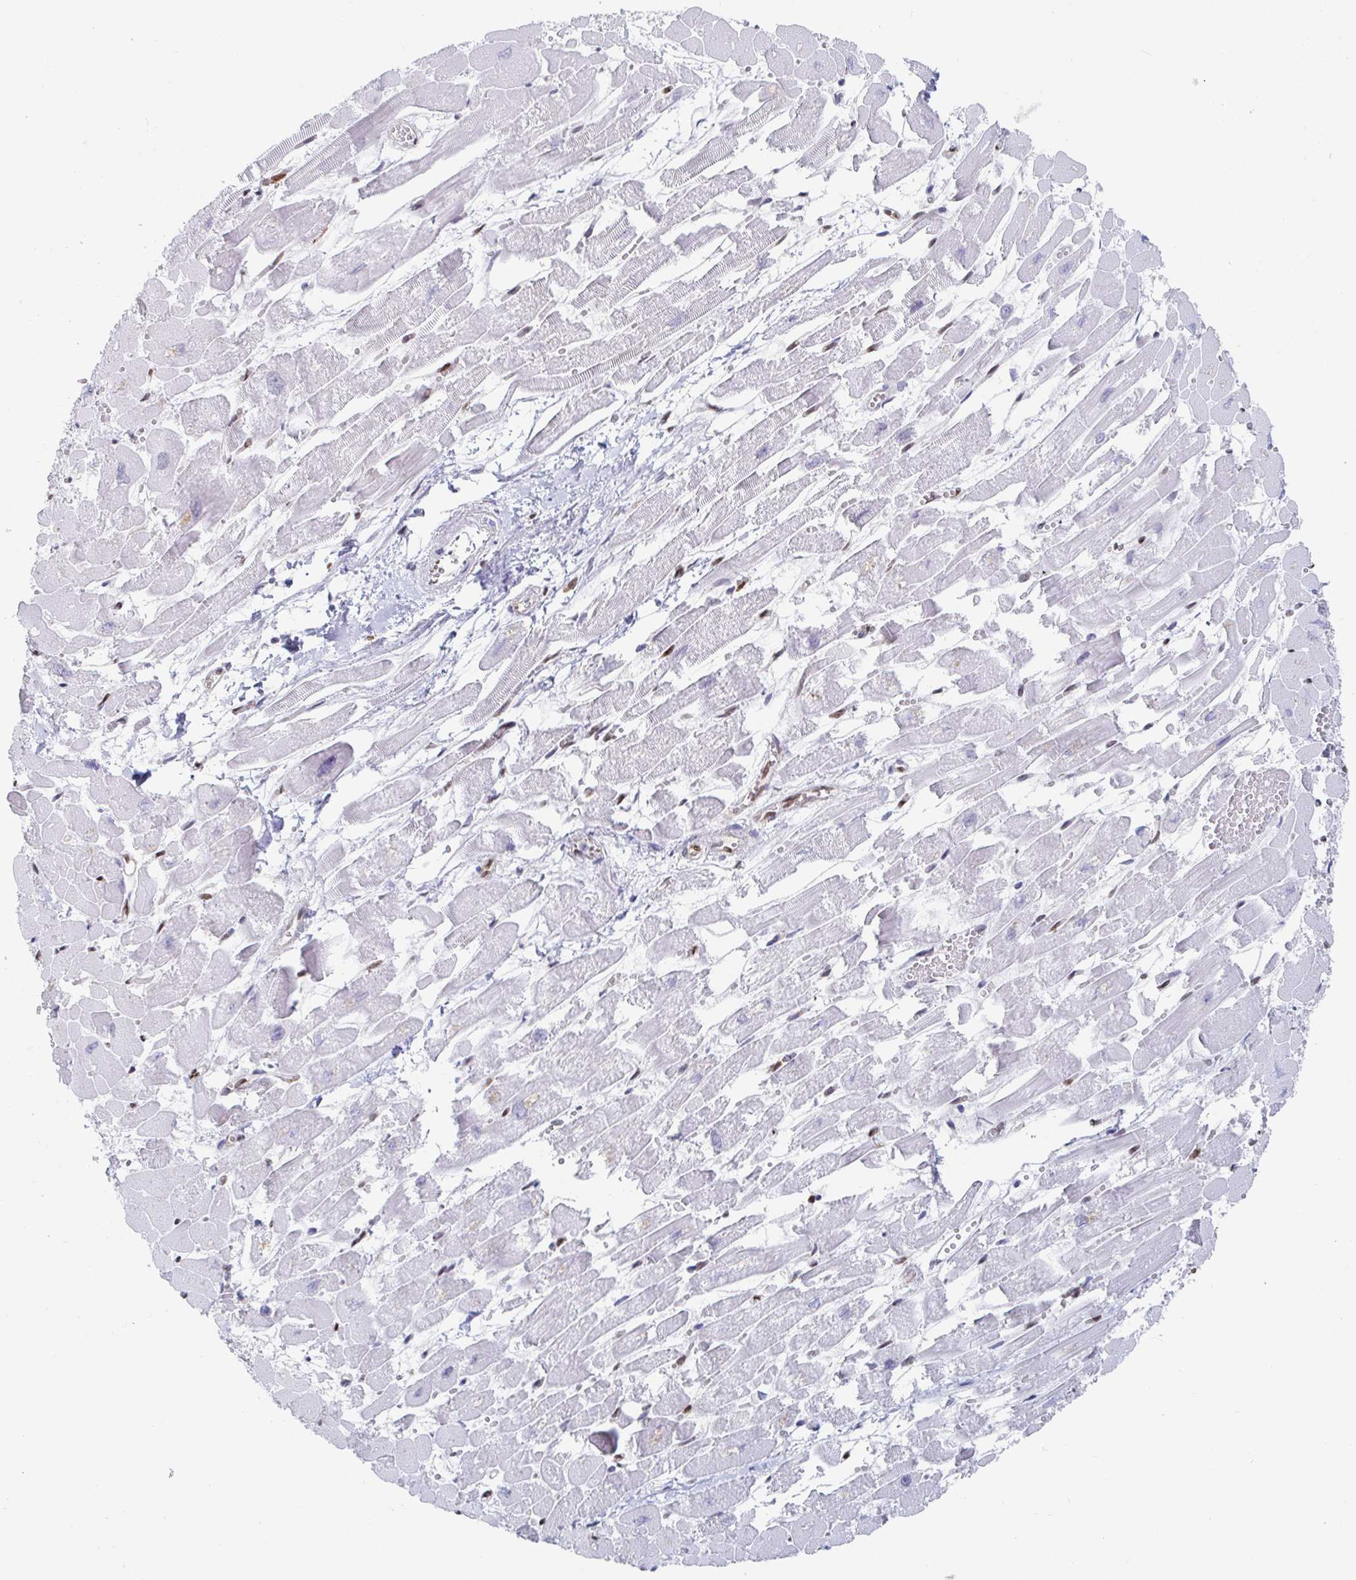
{"staining": {"intensity": "strong", "quantity": "25%-75%", "location": "nuclear"}, "tissue": "heart muscle", "cell_type": "Cardiomyocytes", "image_type": "normal", "snomed": [{"axis": "morphology", "description": "Normal tissue, NOS"}, {"axis": "topography", "description": "Heart"}], "caption": "A high-resolution image shows IHC staining of normal heart muscle, which reveals strong nuclear staining in approximately 25%-75% of cardiomyocytes.", "gene": "EWSR1", "patient": {"sex": "female", "age": 52}}